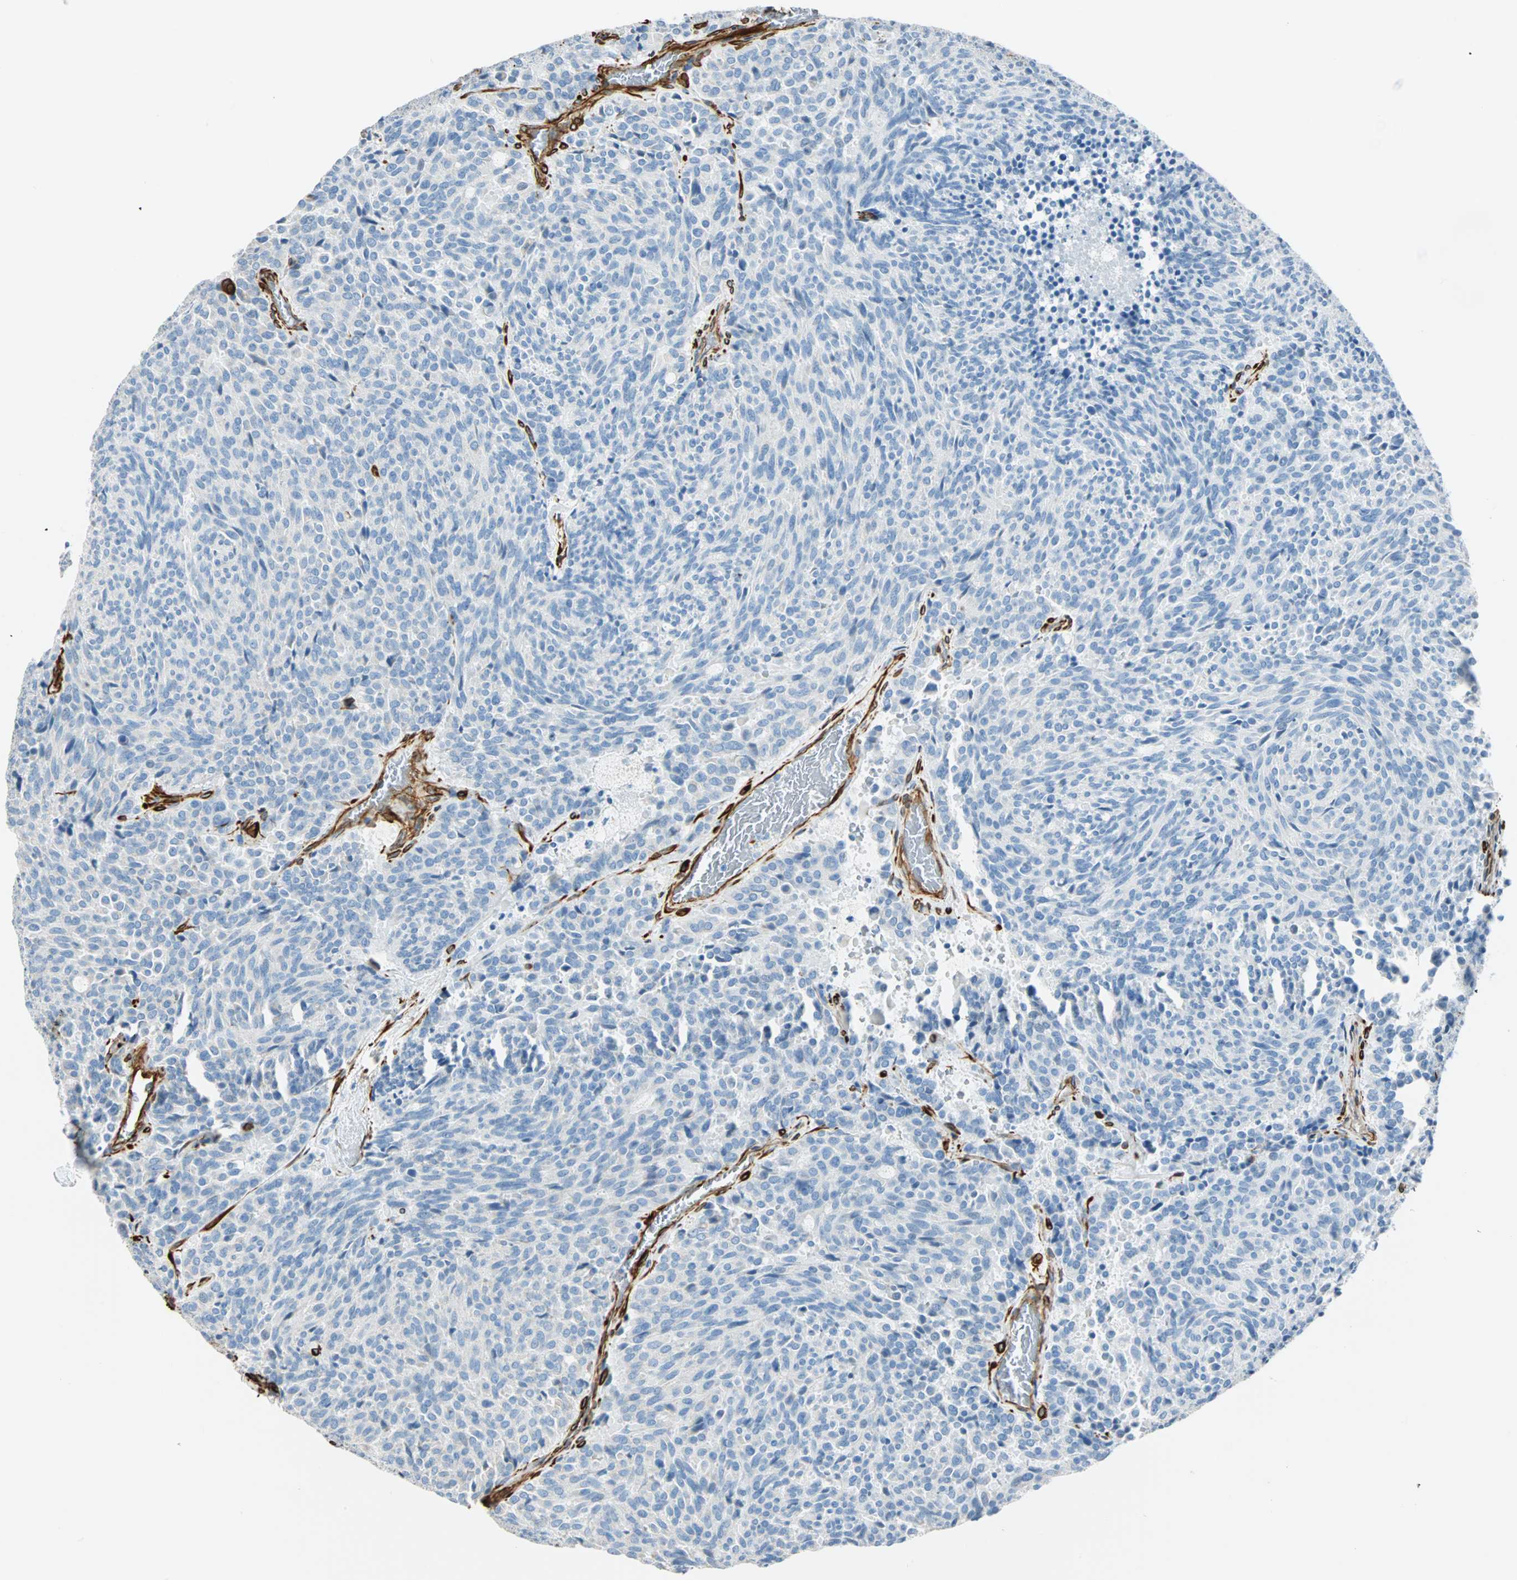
{"staining": {"intensity": "negative", "quantity": "none", "location": "none"}, "tissue": "carcinoid", "cell_type": "Tumor cells", "image_type": "cancer", "snomed": [{"axis": "morphology", "description": "Carcinoid, malignant, NOS"}, {"axis": "topography", "description": "Pancreas"}], "caption": "This image is of carcinoid stained with immunohistochemistry to label a protein in brown with the nuclei are counter-stained blue. There is no staining in tumor cells.", "gene": "NES", "patient": {"sex": "female", "age": 54}}